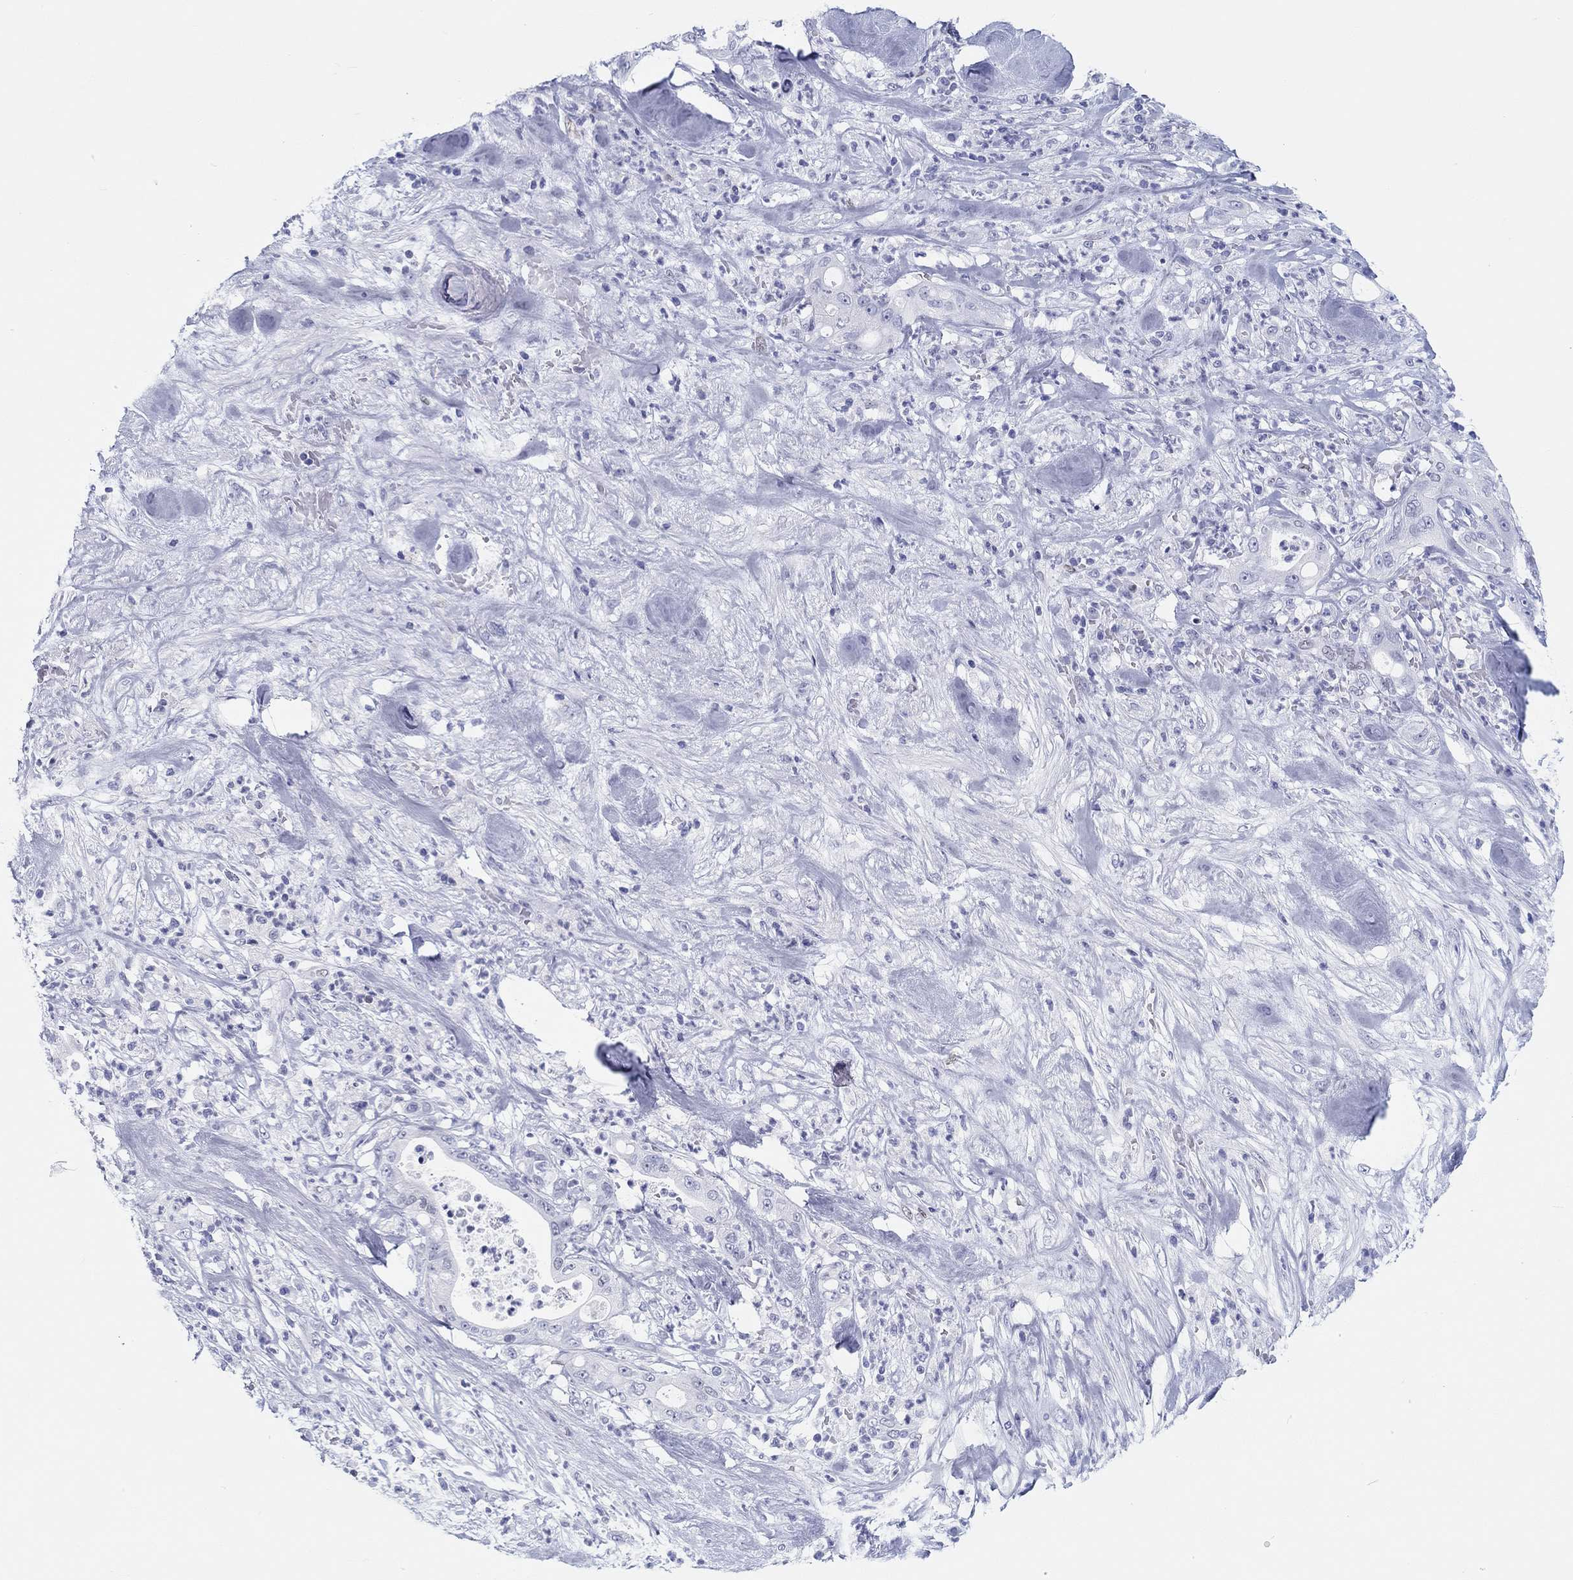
{"staining": {"intensity": "negative", "quantity": "none", "location": "none"}, "tissue": "pancreatic cancer", "cell_type": "Tumor cells", "image_type": "cancer", "snomed": [{"axis": "morphology", "description": "Adenocarcinoma, NOS"}, {"axis": "topography", "description": "Pancreas"}], "caption": "Tumor cells are negative for brown protein staining in pancreatic cancer (adenocarcinoma). (DAB (3,3'-diaminobenzidine) immunohistochemistry with hematoxylin counter stain).", "gene": "H1-1", "patient": {"sex": "male", "age": 71}}